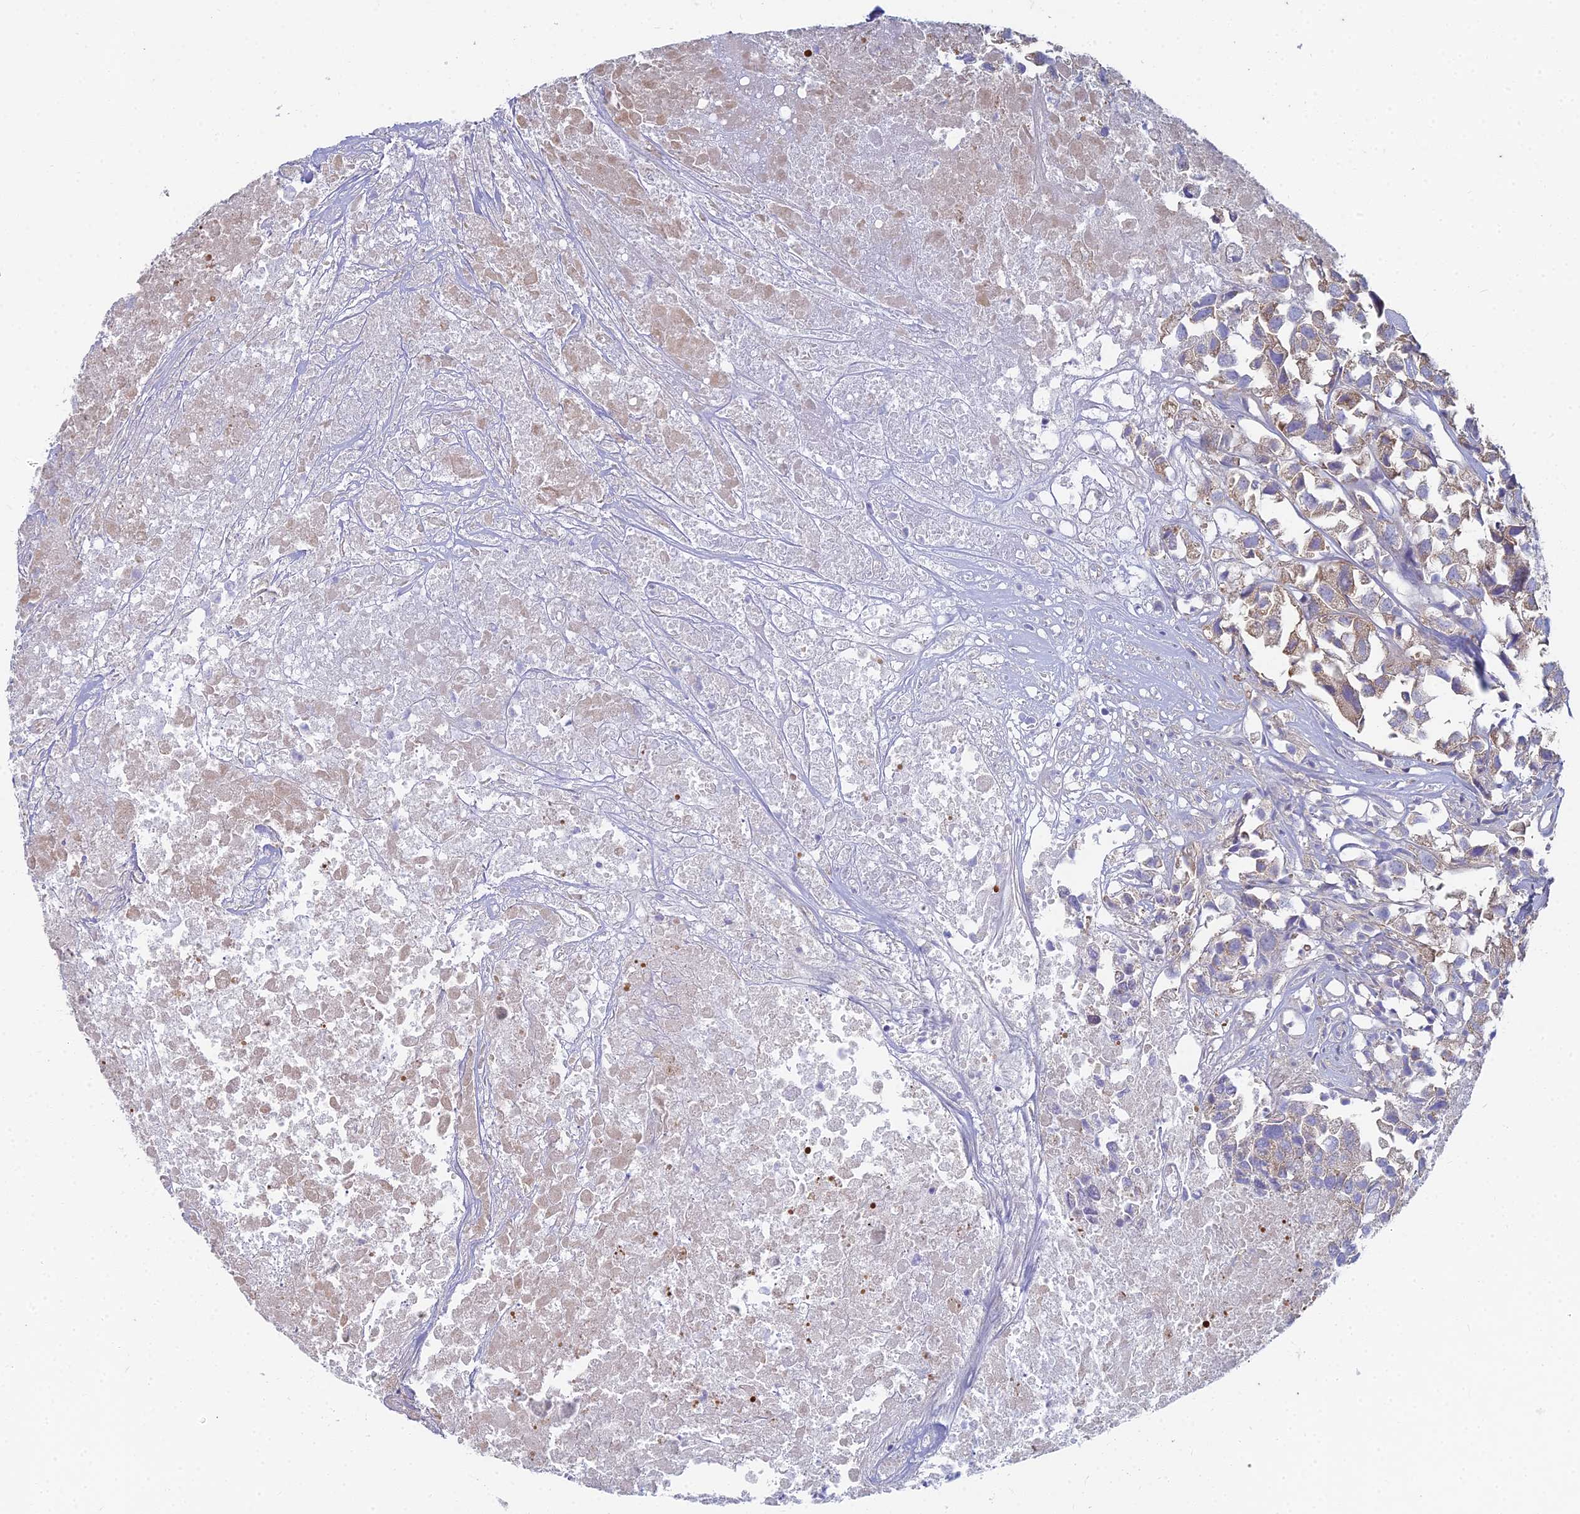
{"staining": {"intensity": "weak", "quantity": "<25%", "location": "cytoplasmic/membranous"}, "tissue": "urothelial cancer", "cell_type": "Tumor cells", "image_type": "cancer", "snomed": [{"axis": "morphology", "description": "Urothelial carcinoma, High grade"}, {"axis": "topography", "description": "Urinary bladder"}], "caption": "Immunohistochemistry (IHC) micrograph of neoplastic tissue: human urothelial carcinoma (high-grade) stained with DAB (3,3'-diaminobenzidine) reveals no significant protein expression in tumor cells.", "gene": "EEF2KMT", "patient": {"sex": "female", "age": 75}}